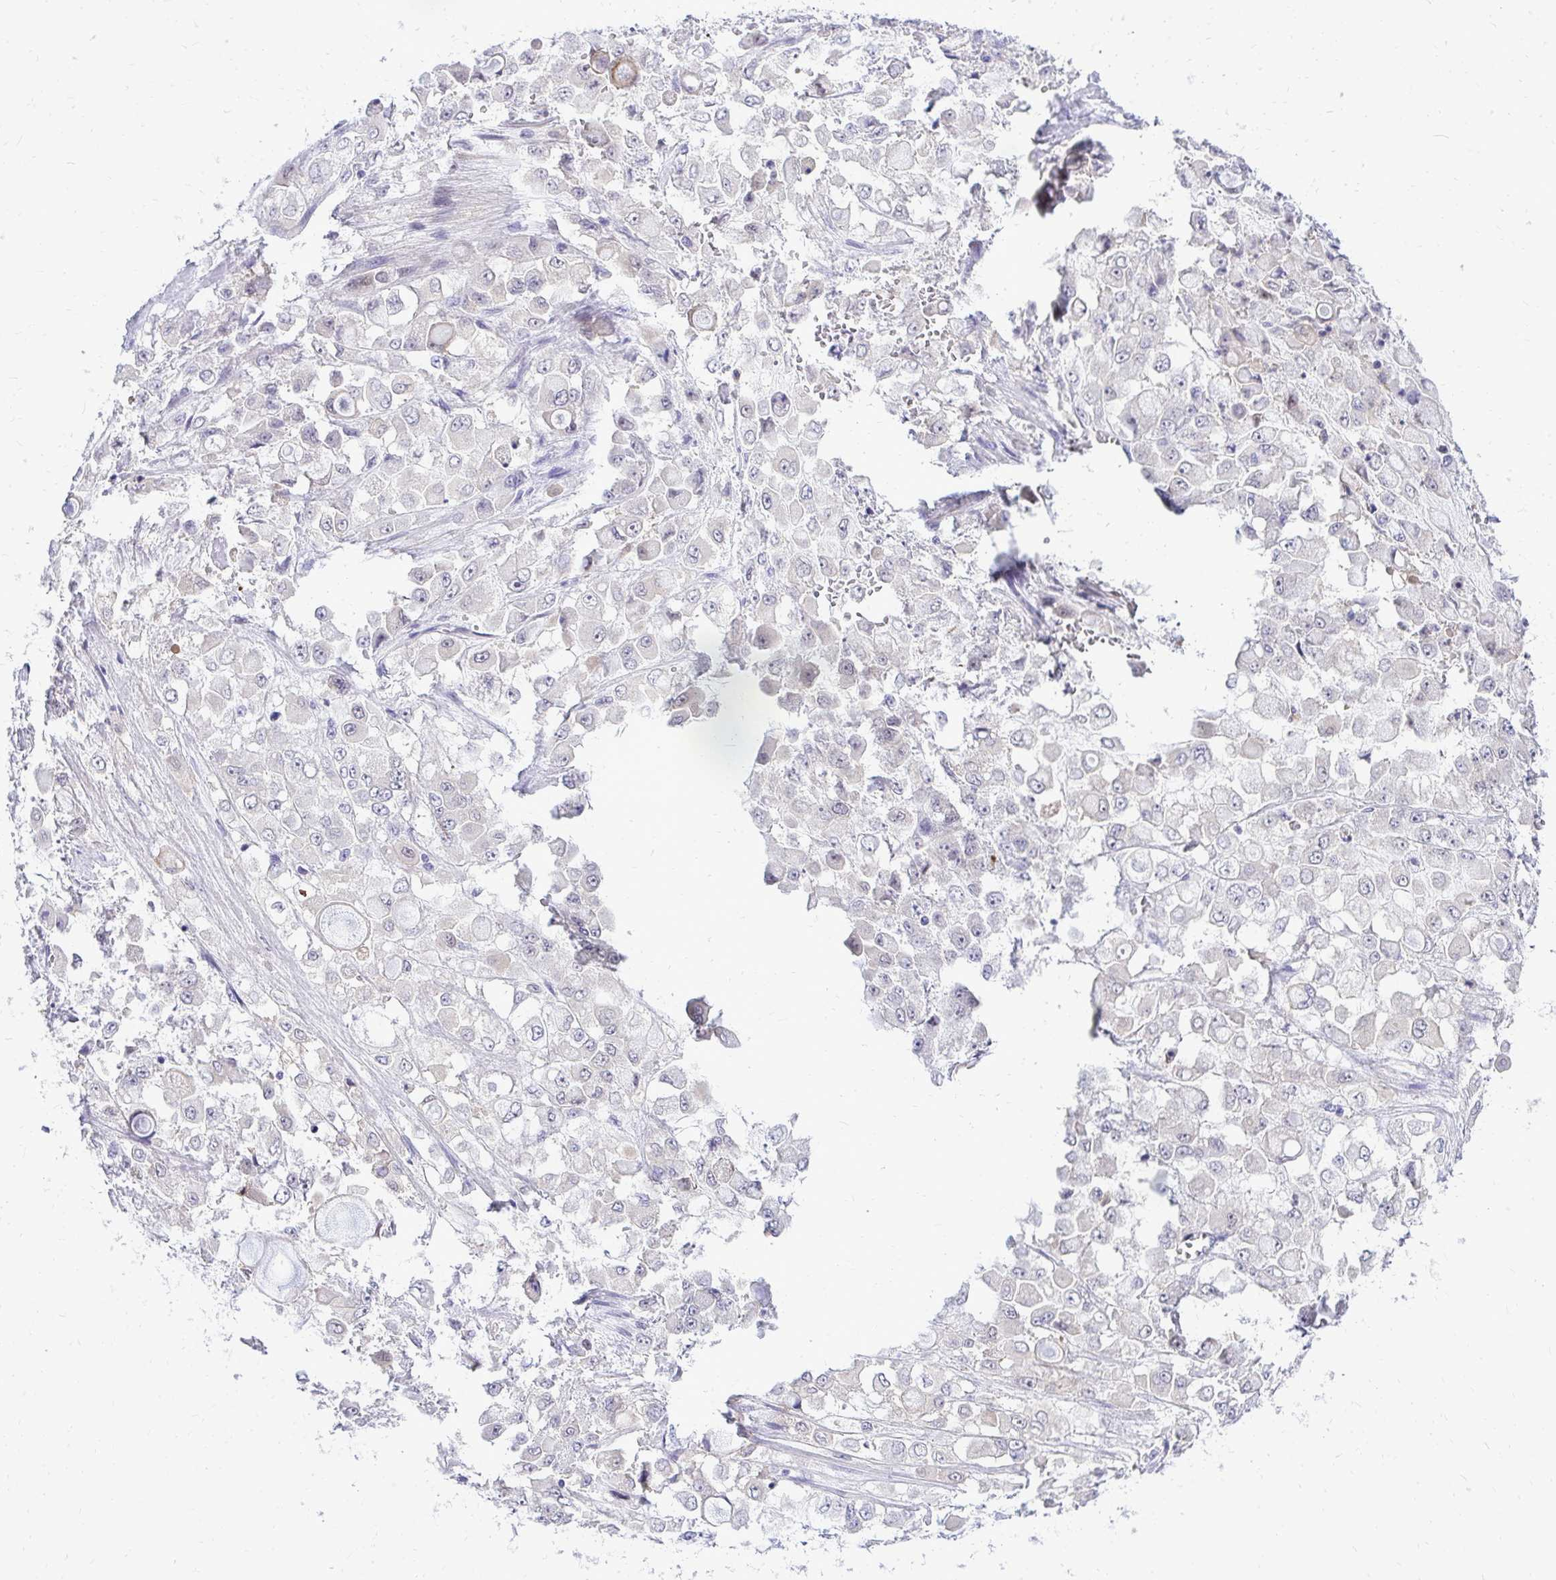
{"staining": {"intensity": "negative", "quantity": "none", "location": "none"}, "tissue": "stomach cancer", "cell_type": "Tumor cells", "image_type": "cancer", "snomed": [{"axis": "morphology", "description": "Adenocarcinoma, NOS"}, {"axis": "topography", "description": "Stomach"}], "caption": "High magnification brightfield microscopy of adenocarcinoma (stomach) stained with DAB (brown) and counterstained with hematoxylin (blue): tumor cells show no significant positivity. (DAB IHC visualized using brightfield microscopy, high magnification).", "gene": "ZSWIM9", "patient": {"sex": "female", "age": 76}}